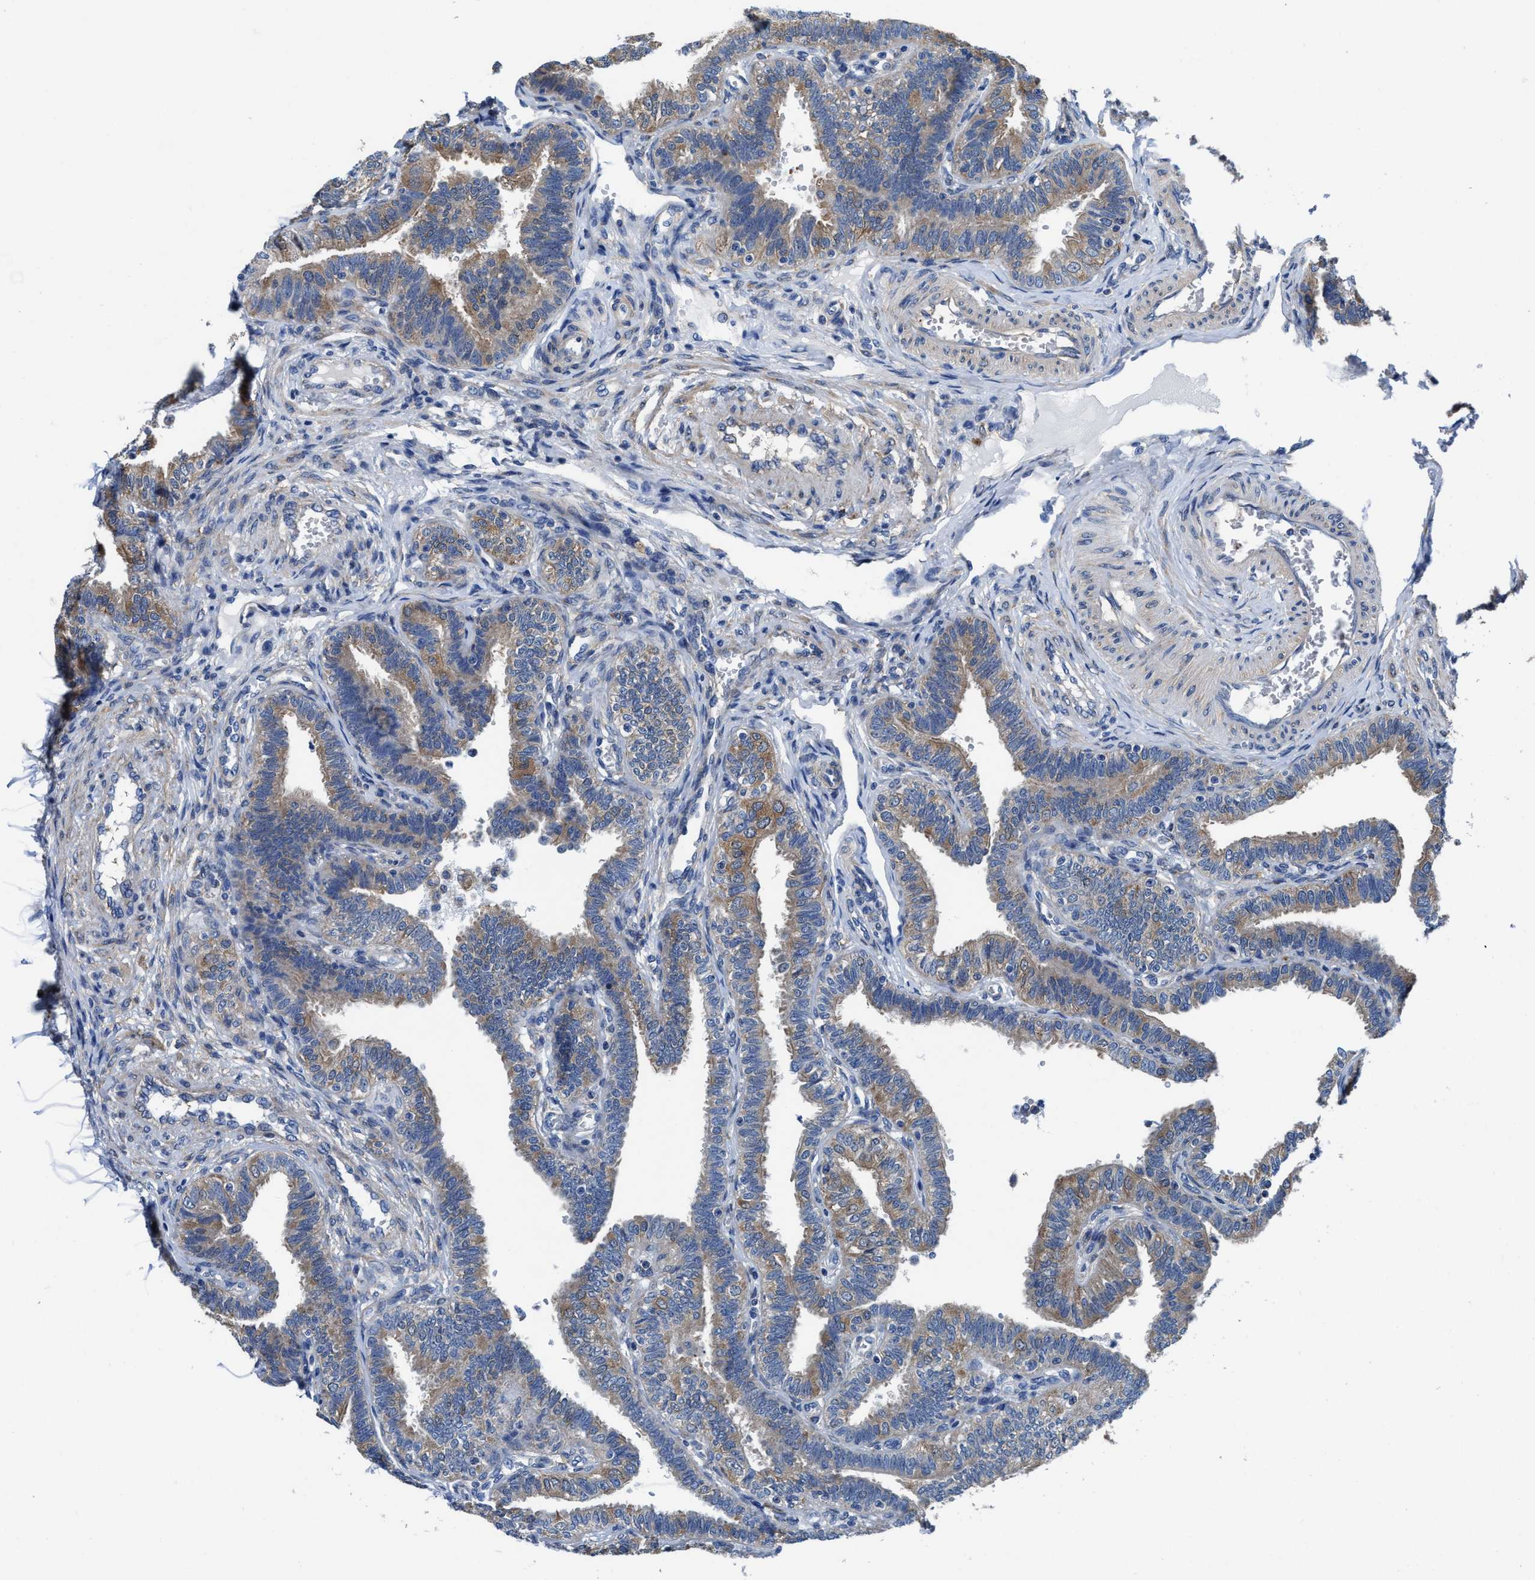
{"staining": {"intensity": "moderate", "quantity": ">75%", "location": "cytoplasmic/membranous"}, "tissue": "fallopian tube", "cell_type": "Glandular cells", "image_type": "normal", "snomed": [{"axis": "morphology", "description": "Normal tissue, NOS"}, {"axis": "topography", "description": "Fallopian tube"}, {"axis": "topography", "description": "Placenta"}], "caption": "An immunohistochemistry histopathology image of unremarkable tissue is shown. Protein staining in brown shows moderate cytoplasmic/membranous positivity in fallopian tube within glandular cells.", "gene": "TMEM30A", "patient": {"sex": "female", "age": 34}}